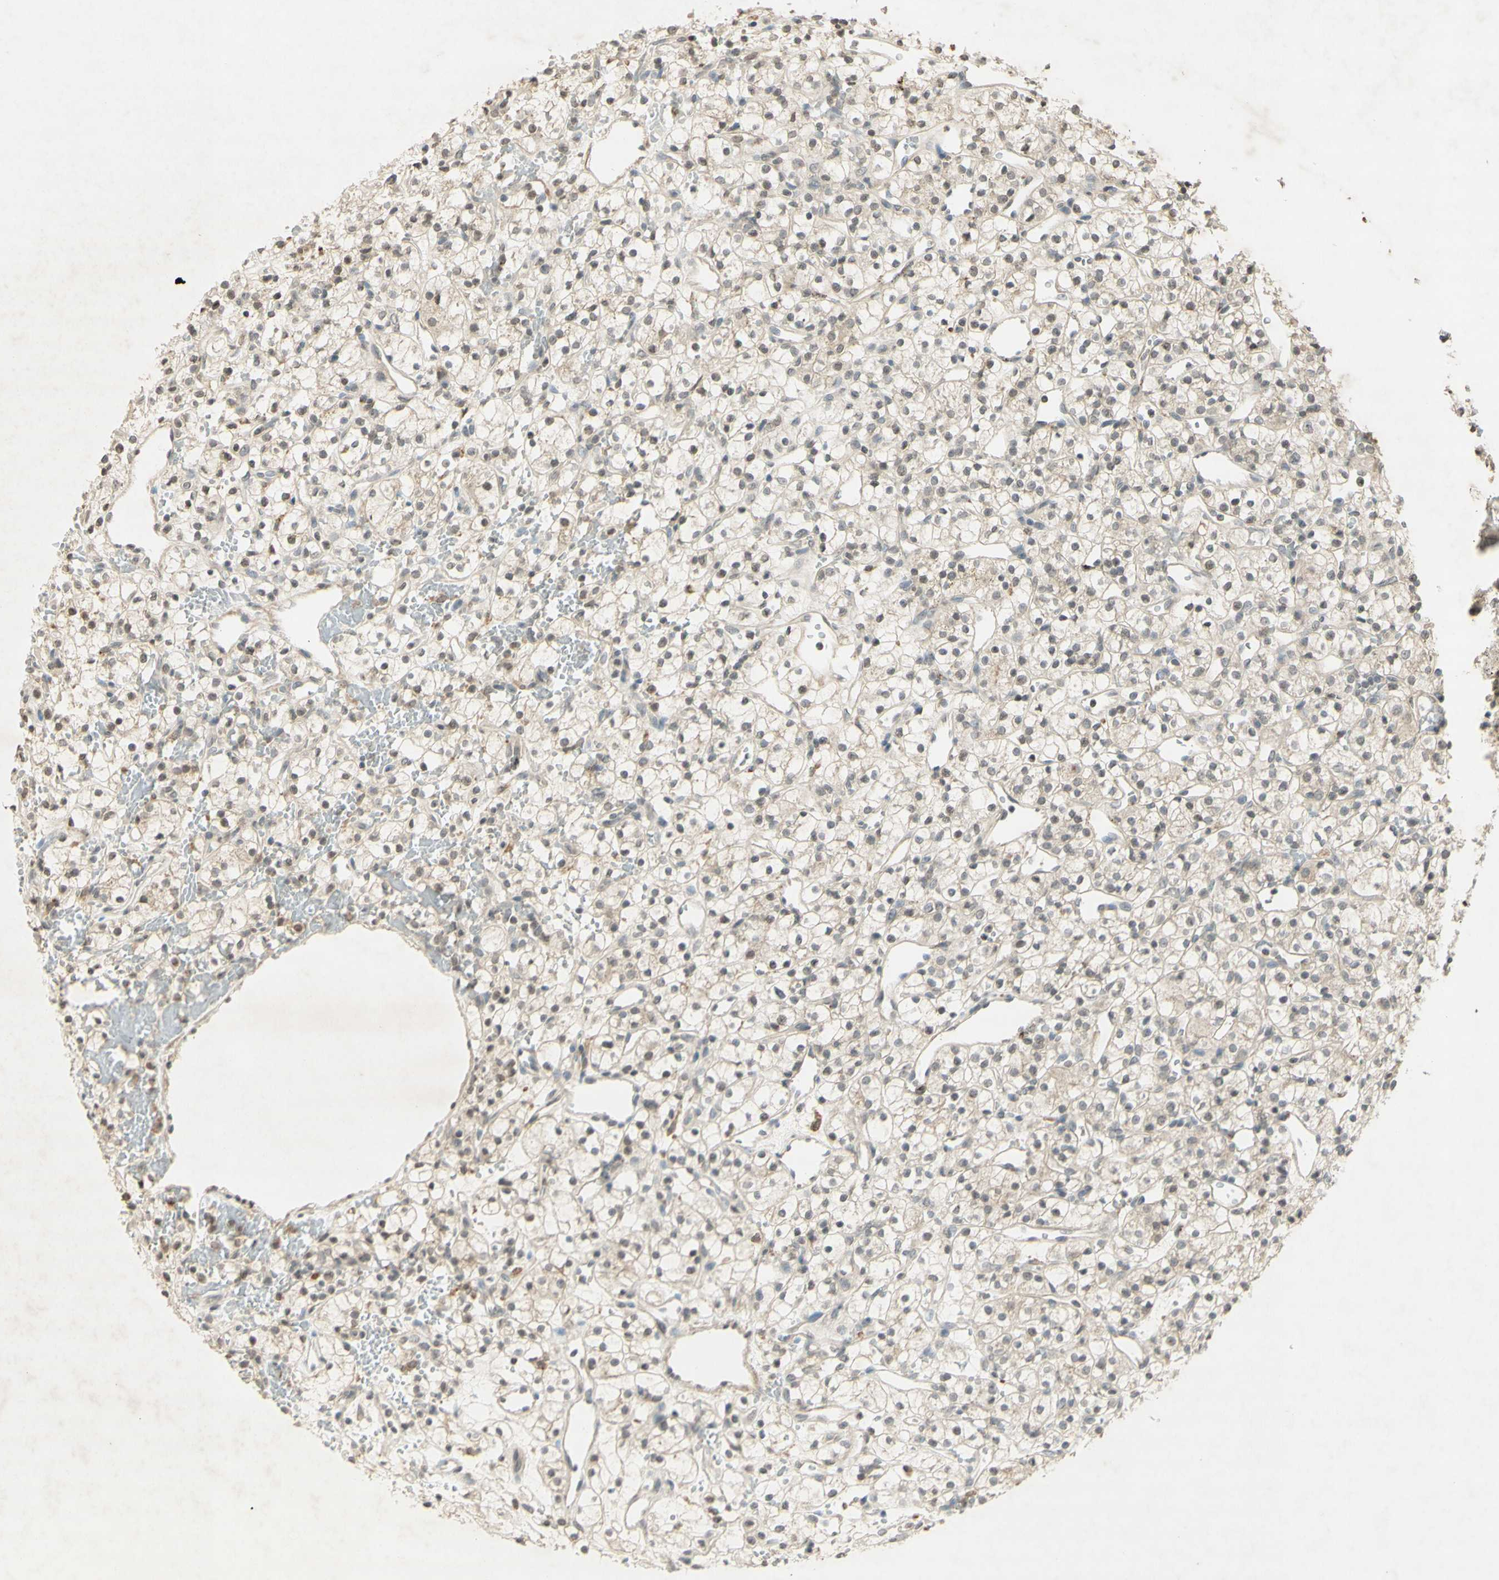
{"staining": {"intensity": "weak", "quantity": "25%-75%", "location": "cytoplasmic/membranous"}, "tissue": "renal cancer", "cell_type": "Tumor cells", "image_type": "cancer", "snomed": [{"axis": "morphology", "description": "Adenocarcinoma, NOS"}, {"axis": "topography", "description": "Kidney"}], "caption": "The micrograph displays immunohistochemical staining of renal adenocarcinoma. There is weak cytoplasmic/membranous expression is present in approximately 25%-75% of tumor cells. The protein of interest is shown in brown color, while the nuclei are stained blue.", "gene": "GLI1", "patient": {"sex": "female", "age": 60}}